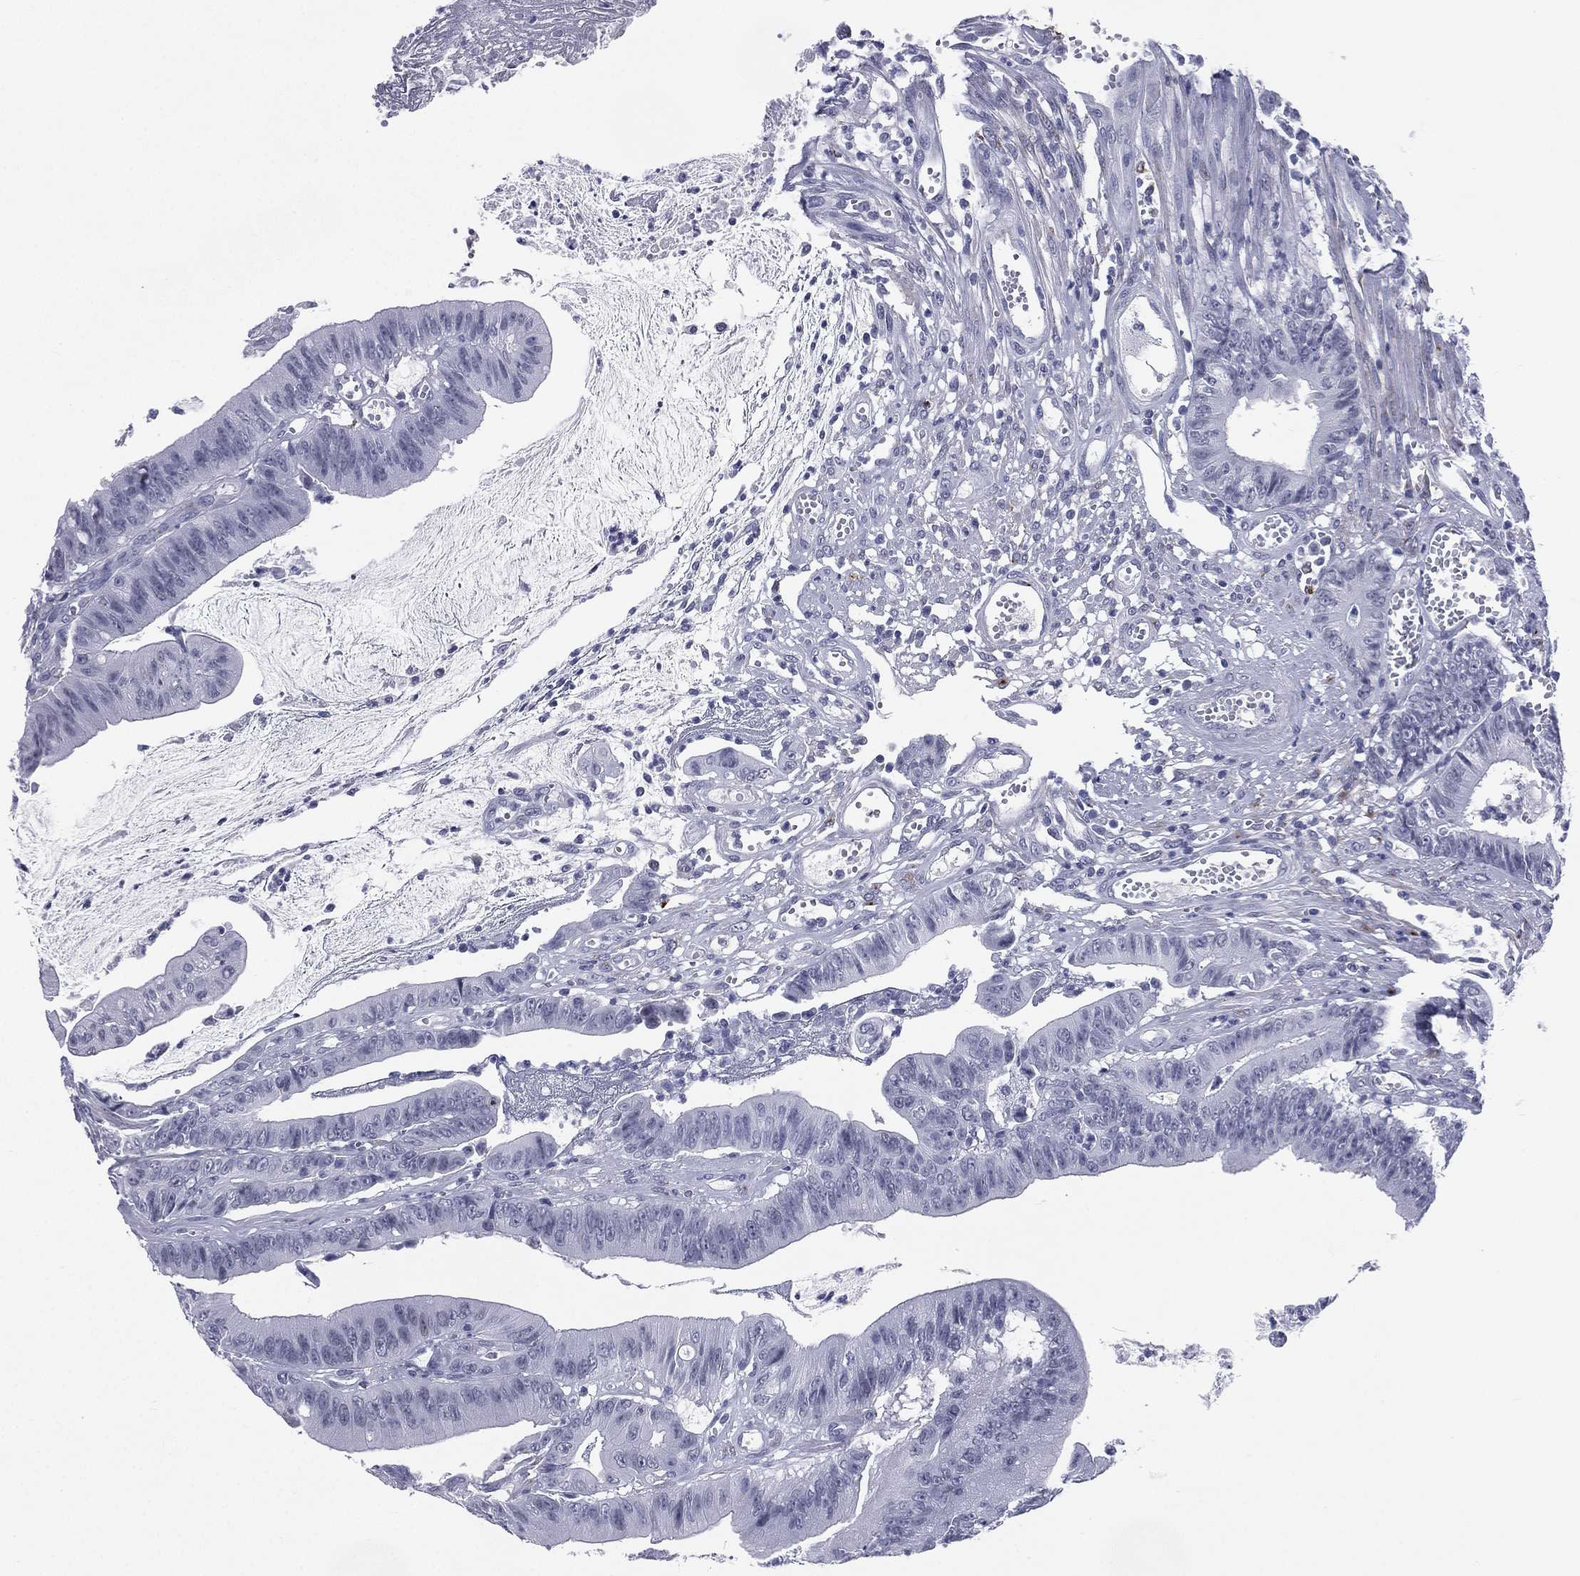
{"staining": {"intensity": "negative", "quantity": "none", "location": "none"}, "tissue": "colorectal cancer", "cell_type": "Tumor cells", "image_type": "cancer", "snomed": [{"axis": "morphology", "description": "Adenocarcinoma, NOS"}, {"axis": "topography", "description": "Colon"}], "caption": "DAB immunohistochemical staining of human colorectal cancer demonstrates no significant staining in tumor cells. The staining is performed using DAB brown chromogen with nuclei counter-stained in using hematoxylin.", "gene": "HLA-DOA", "patient": {"sex": "female", "age": 69}}